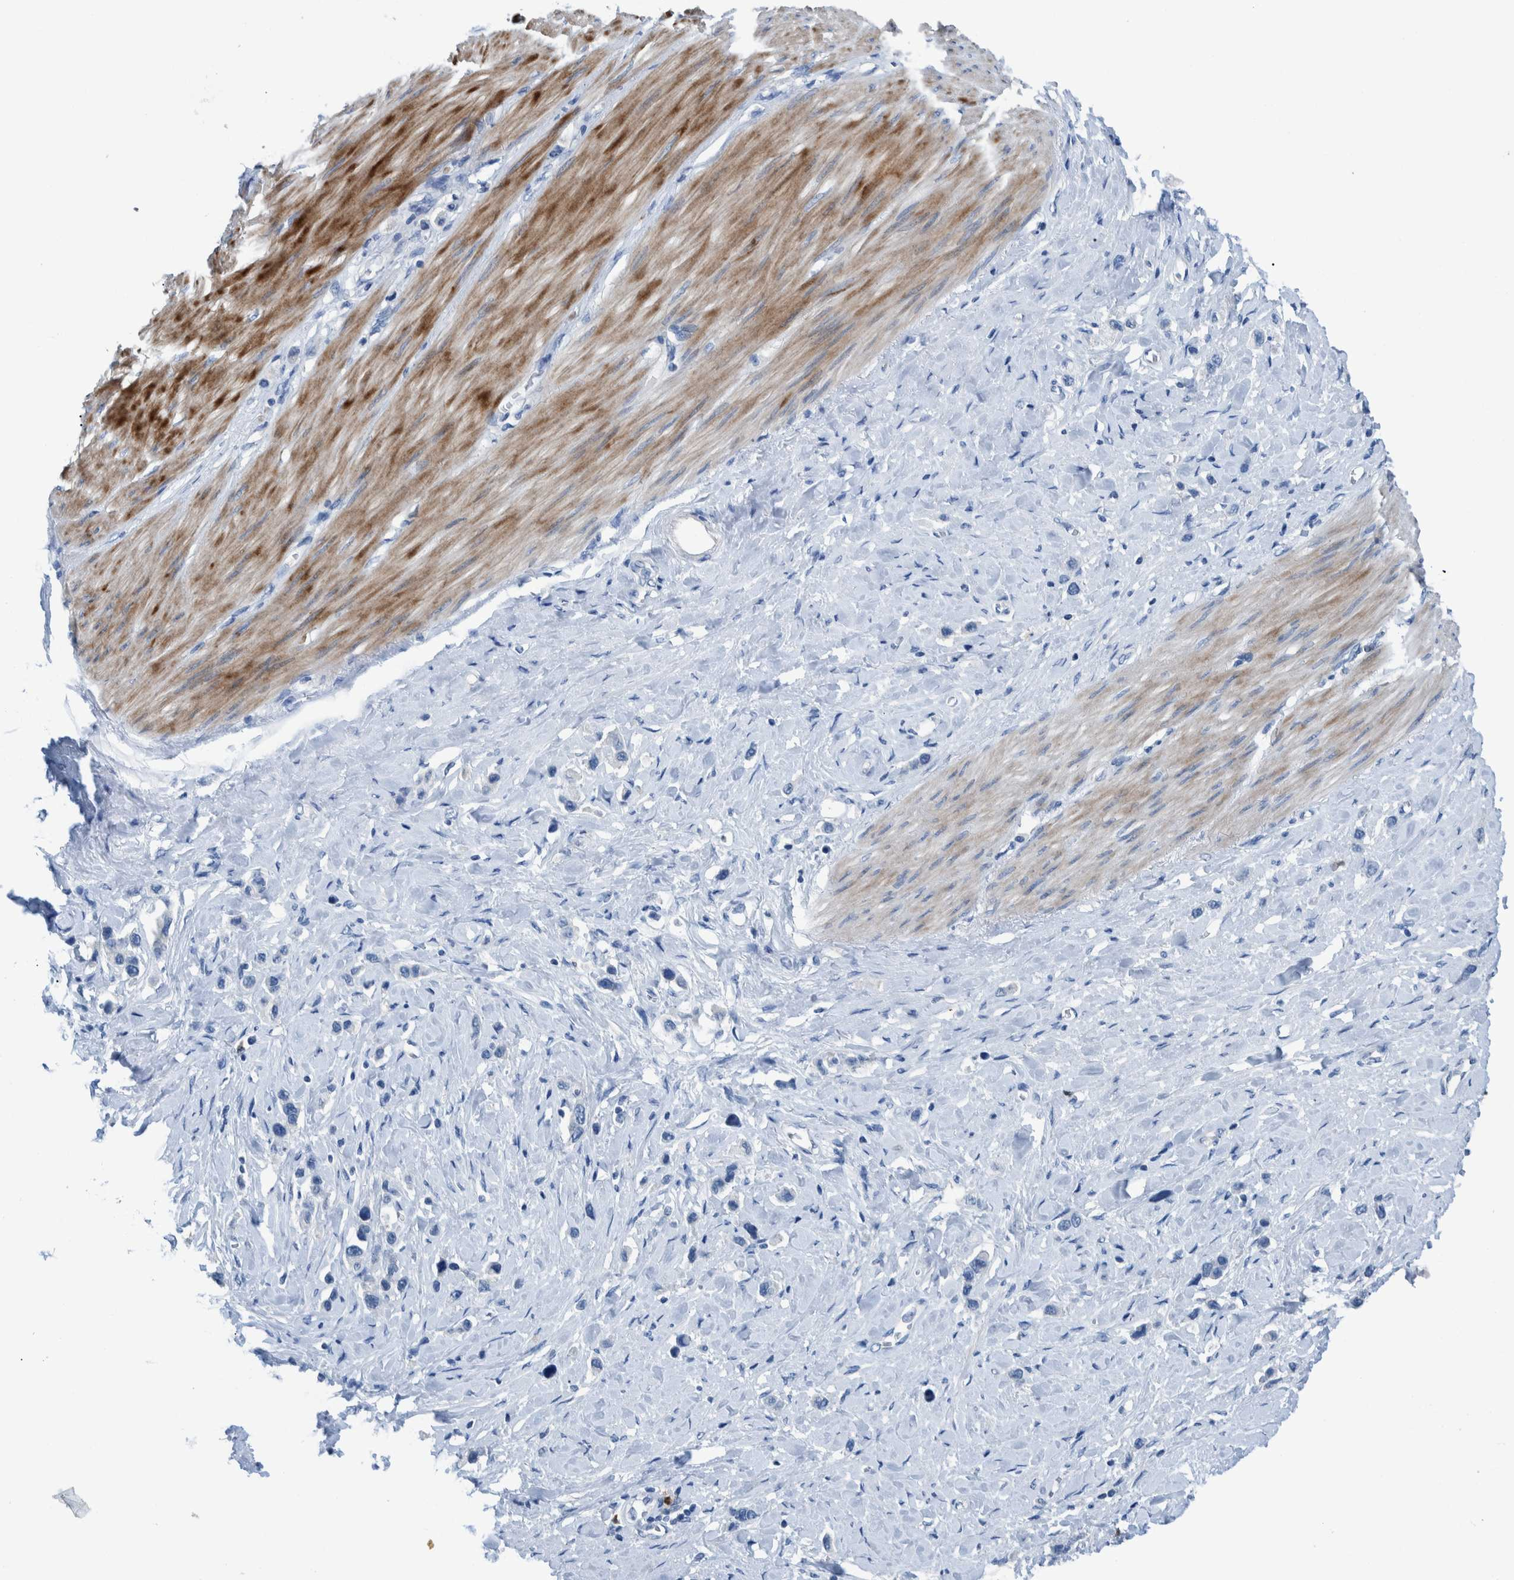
{"staining": {"intensity": "negative", "quantity": "none", "location": "none"}, "tissue": "stomach cancer", "cell_type": "Tumor cells", "image_type": "cancer", "snomed": [{"axis": "morphology", "description": "Adenocarcinoma, NOS"}, {"axis": "topography", "description": "Stomach"}], "caption": "DAB (3,3'-diaminobenzidine) immunohistochemical staining of human stomach cancer reveals no significant expression in tumor cells.", "gene": "IDO1", "patient": {"sex": "female", "age": 65}}